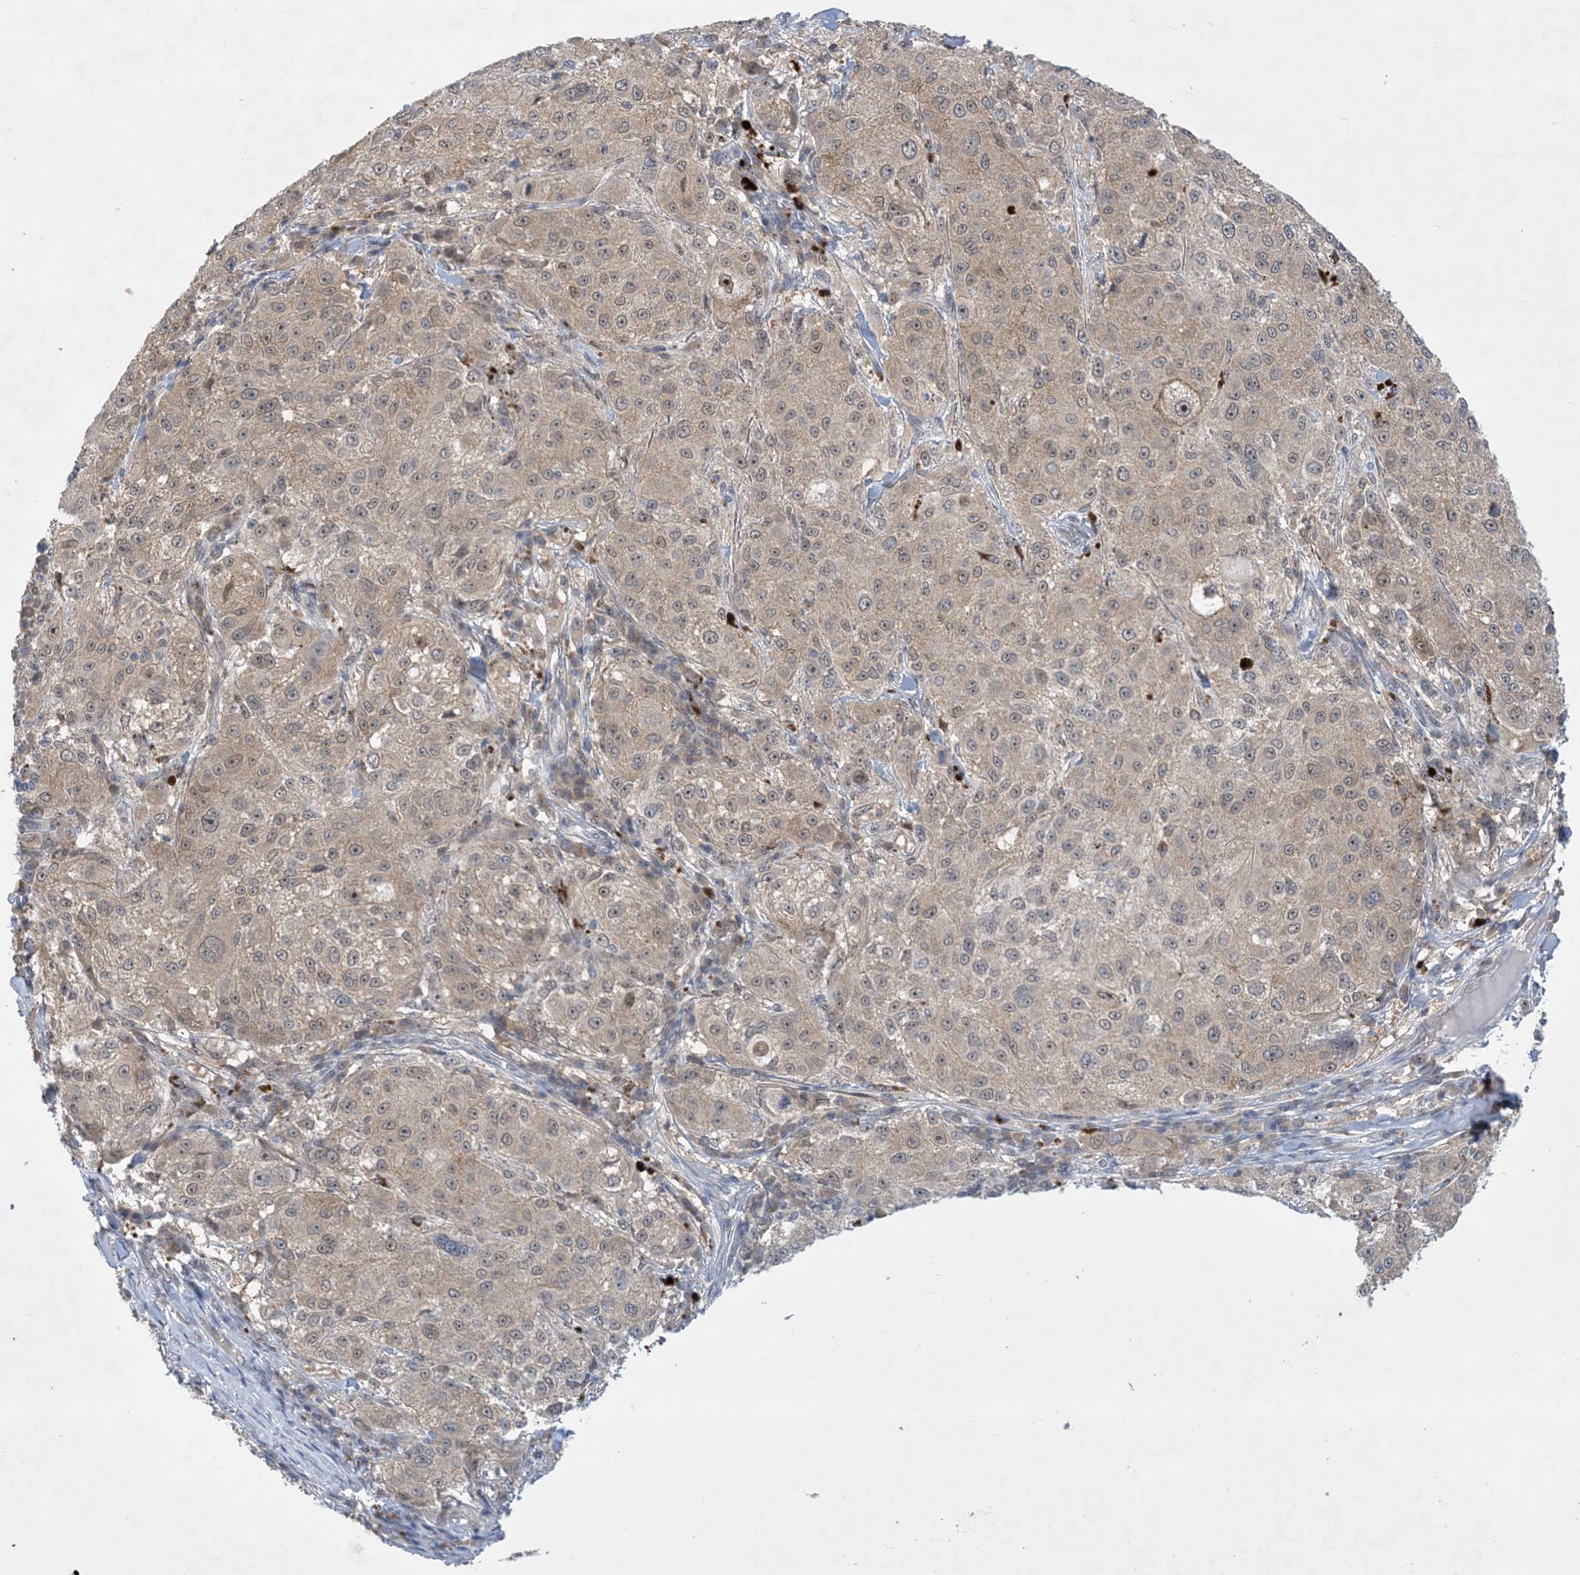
{"staining": {"intensity": "weak", "quantity": "<25%", "location": "cytoplasmic/membranous,nuclear"}, "tissue": "melanoma", "cell_type": "Tumor cells", "image_type": "cancer", "snomed": [{"axis": "morphology", "description": "Necrosis, NOS"}, {"axis": "morphology", "description": "Malignant melanoma, NOS"}, {"axis": "topography", "description": "Skin"}], "caption": "Malignant melanoma was stained to show a protein in brown. There is no significant expression in tumor cells.", "gene": "UBE2E1", "patient": {"sex": "female", "age": 87}}